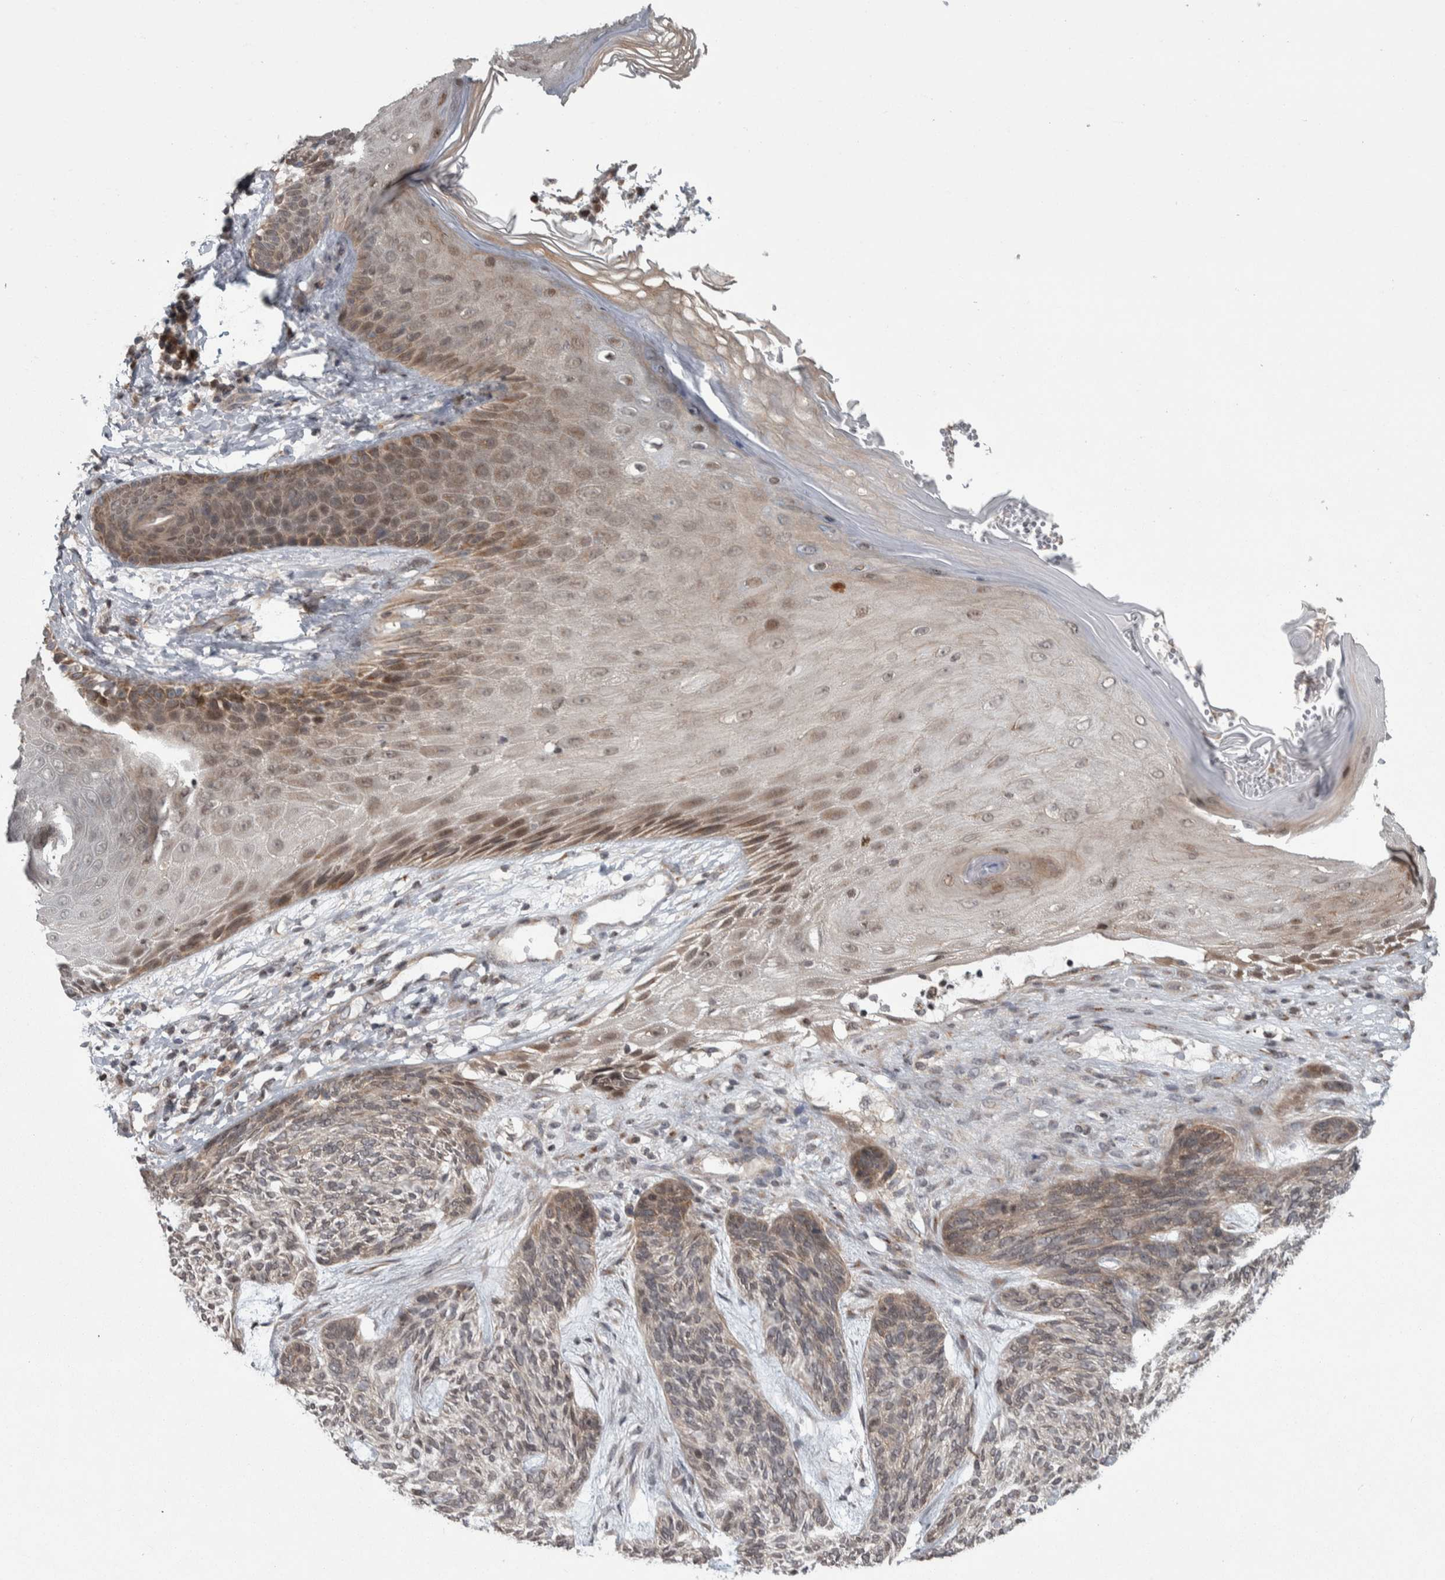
{"staining": {"intensity": "weak", "quantity": "<25%", "location": "cytoplasmic/membranous"}, "tissue": "skin cancer", "cell_type": "Tumor cells", "image_type": "cancer", "snomed": [{"axis": "morphology", "description": "Basal cell carcinoma"}, {"axis": "topography", "description": "Skin"}], "caption": "High power microscopy histopathology image of an IHC micrograph of skin cancer (basal cell carcinoma), revealing no significant expression in tumor cells.", "gene": "CWC27", "patient": {"sex": "male", "age": 55}}